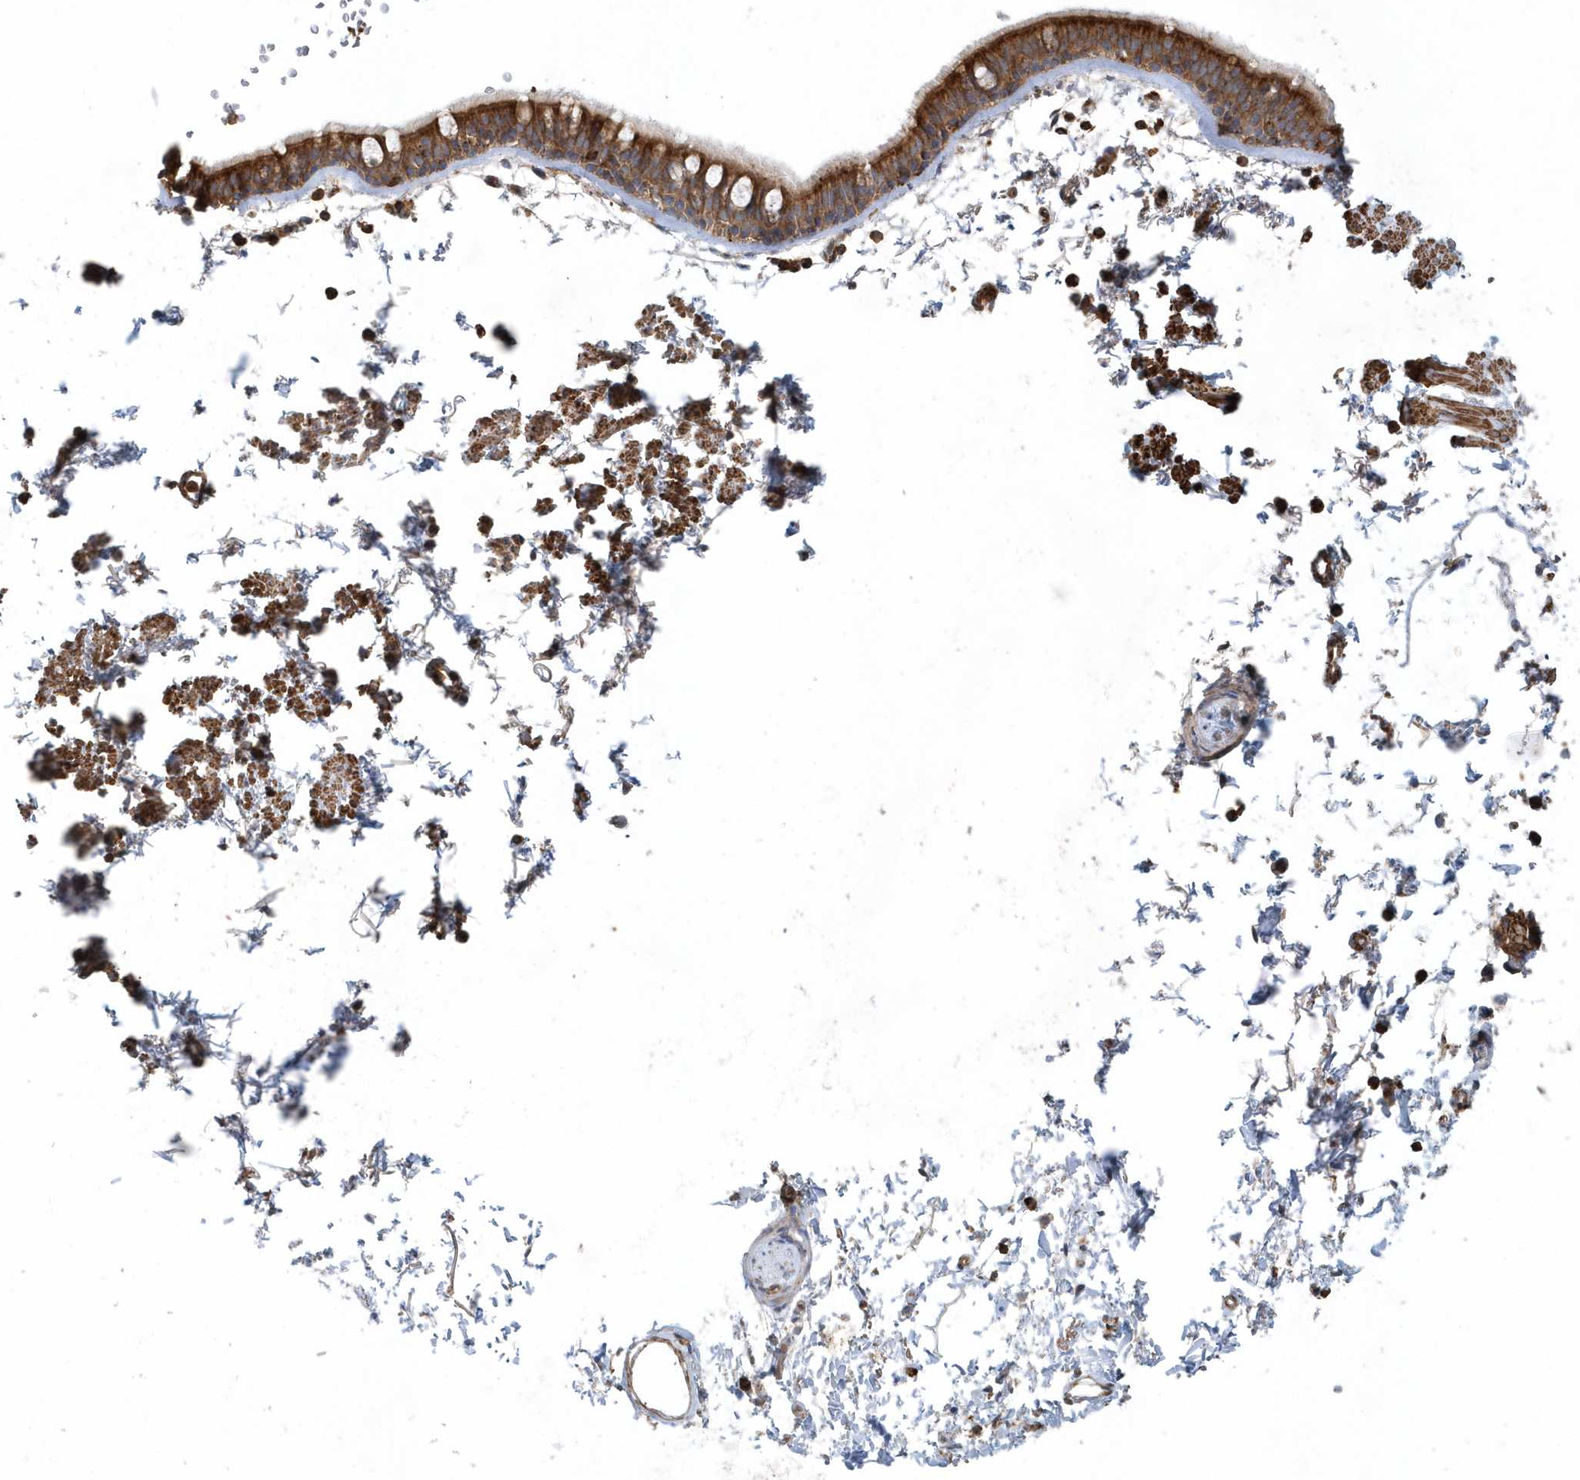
{"staining": {"intensity": "moderate", "quantity": ">75%", "location": "cytoplasmic/membranous"}, "tissue": "bronchus", "cell_type": "Respiratory epithelial cells", "image_type": "normal", "snomed": [{"axis": "morphology", "description": "Normal tissue, NOS"}, {"axis": "topography", "description": "Lymph node"}, {"axis": "topography", "description": "Bronchus"}], "caption": "DAB (3,3'-diaminobenzidine) immunohistochemical staining of benign bronchus shows moderate cytoplasmic/membranous protein expression in about >75% of respiratory epithelial cells. (DAB IHC with brightfield microscopy, high magnification).", "gene": "MMUT", "patient": {"sex": "female", "age": 70}}